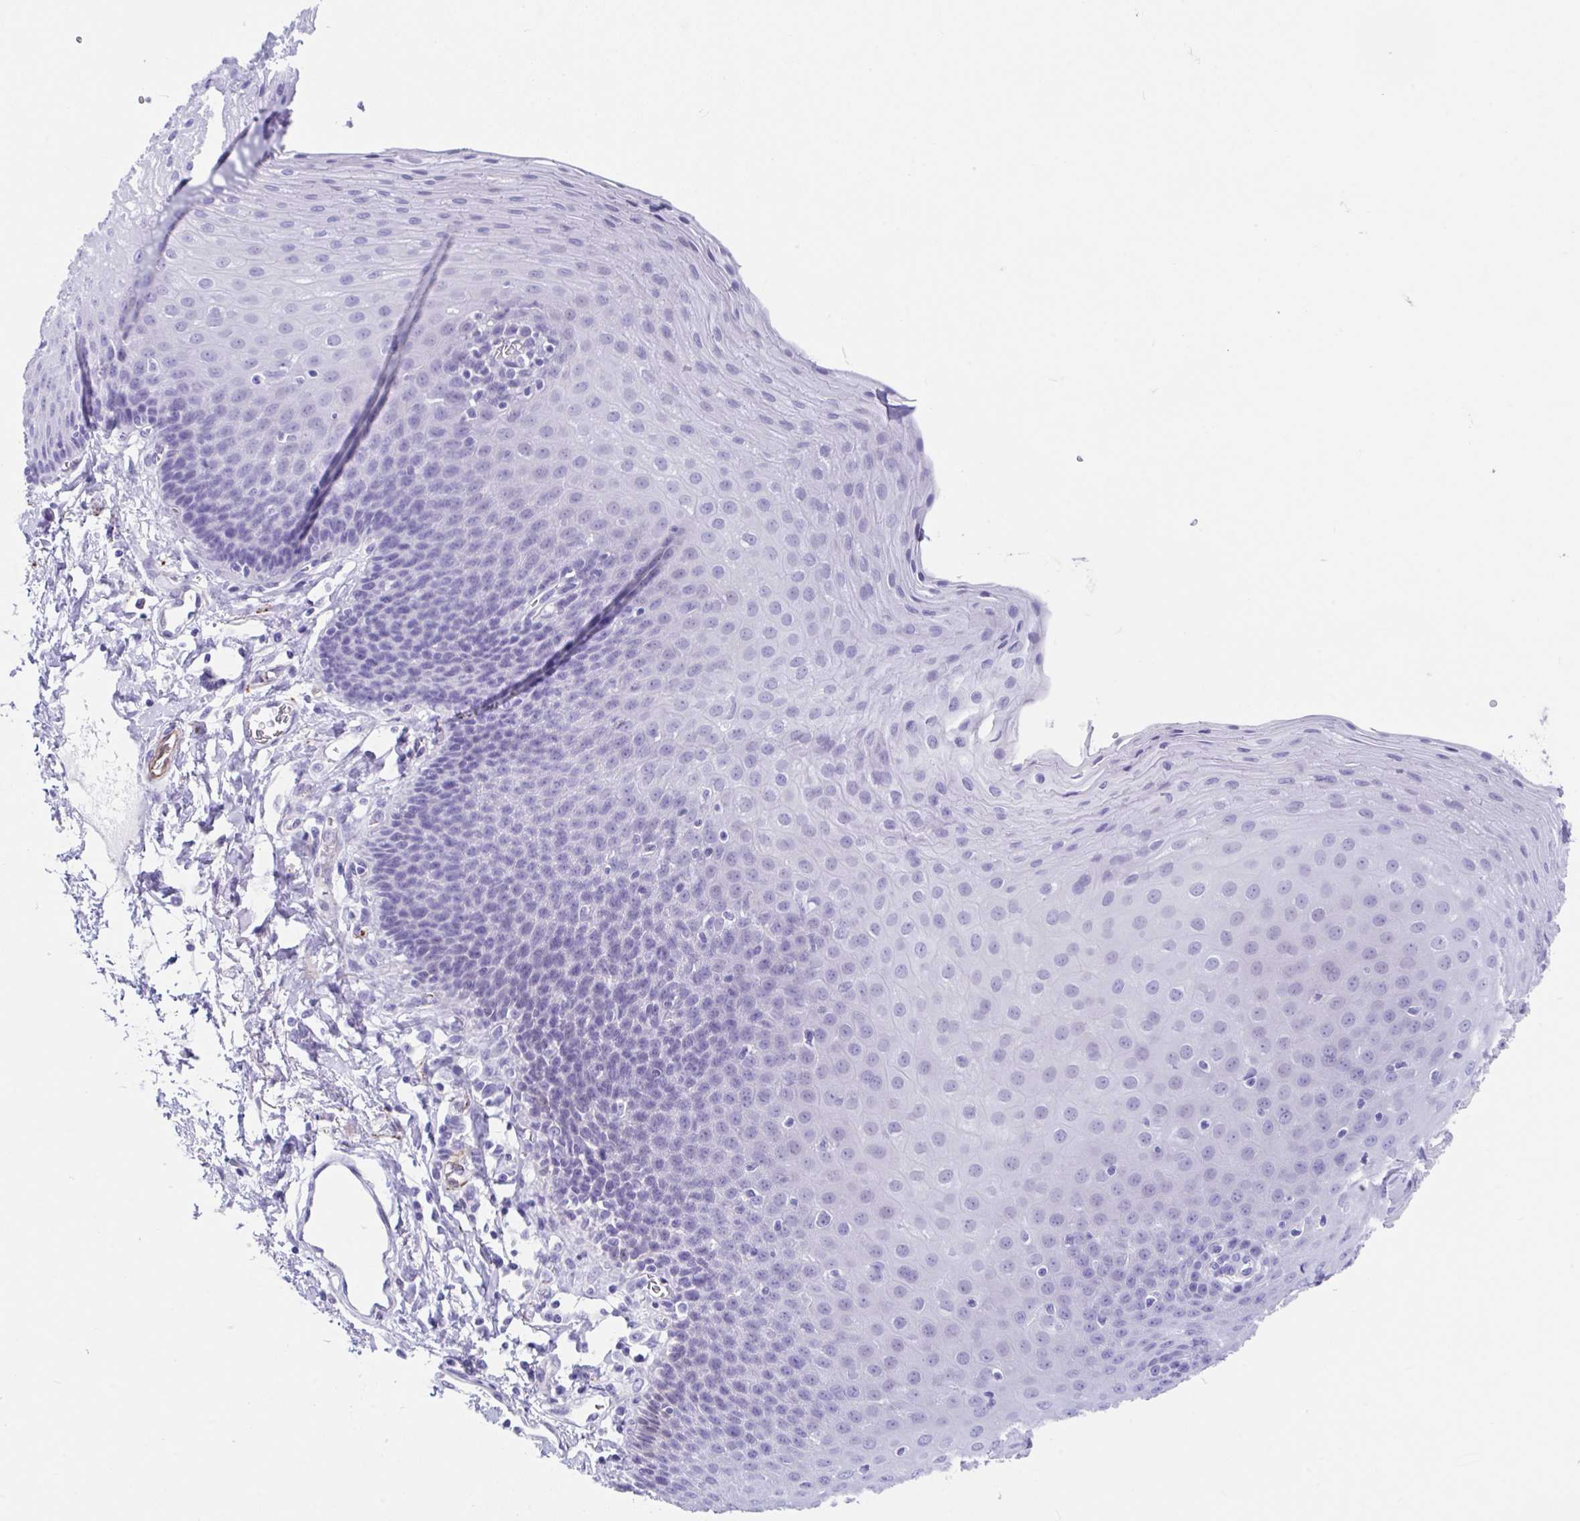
{"staining": {"intensity": "negative", "quantity": "none", "location": "none"}, "tissue": "esophagus", "cell_type": "Squamous epithelial cells", "image_type": "normal", "snomed": [{"axis": "morphology", "description": "Normal tissue, NOS"}, {"axis": "topography", "description": "Esophagus"}], "caption": "Image shows no significant protein positivity in squamous epithelial cells of normal esophagus. (DAB IHC with hematoxylin counter stain).", "gene": "FAM107A", "patient": {"sex": "female", "age": 81}}